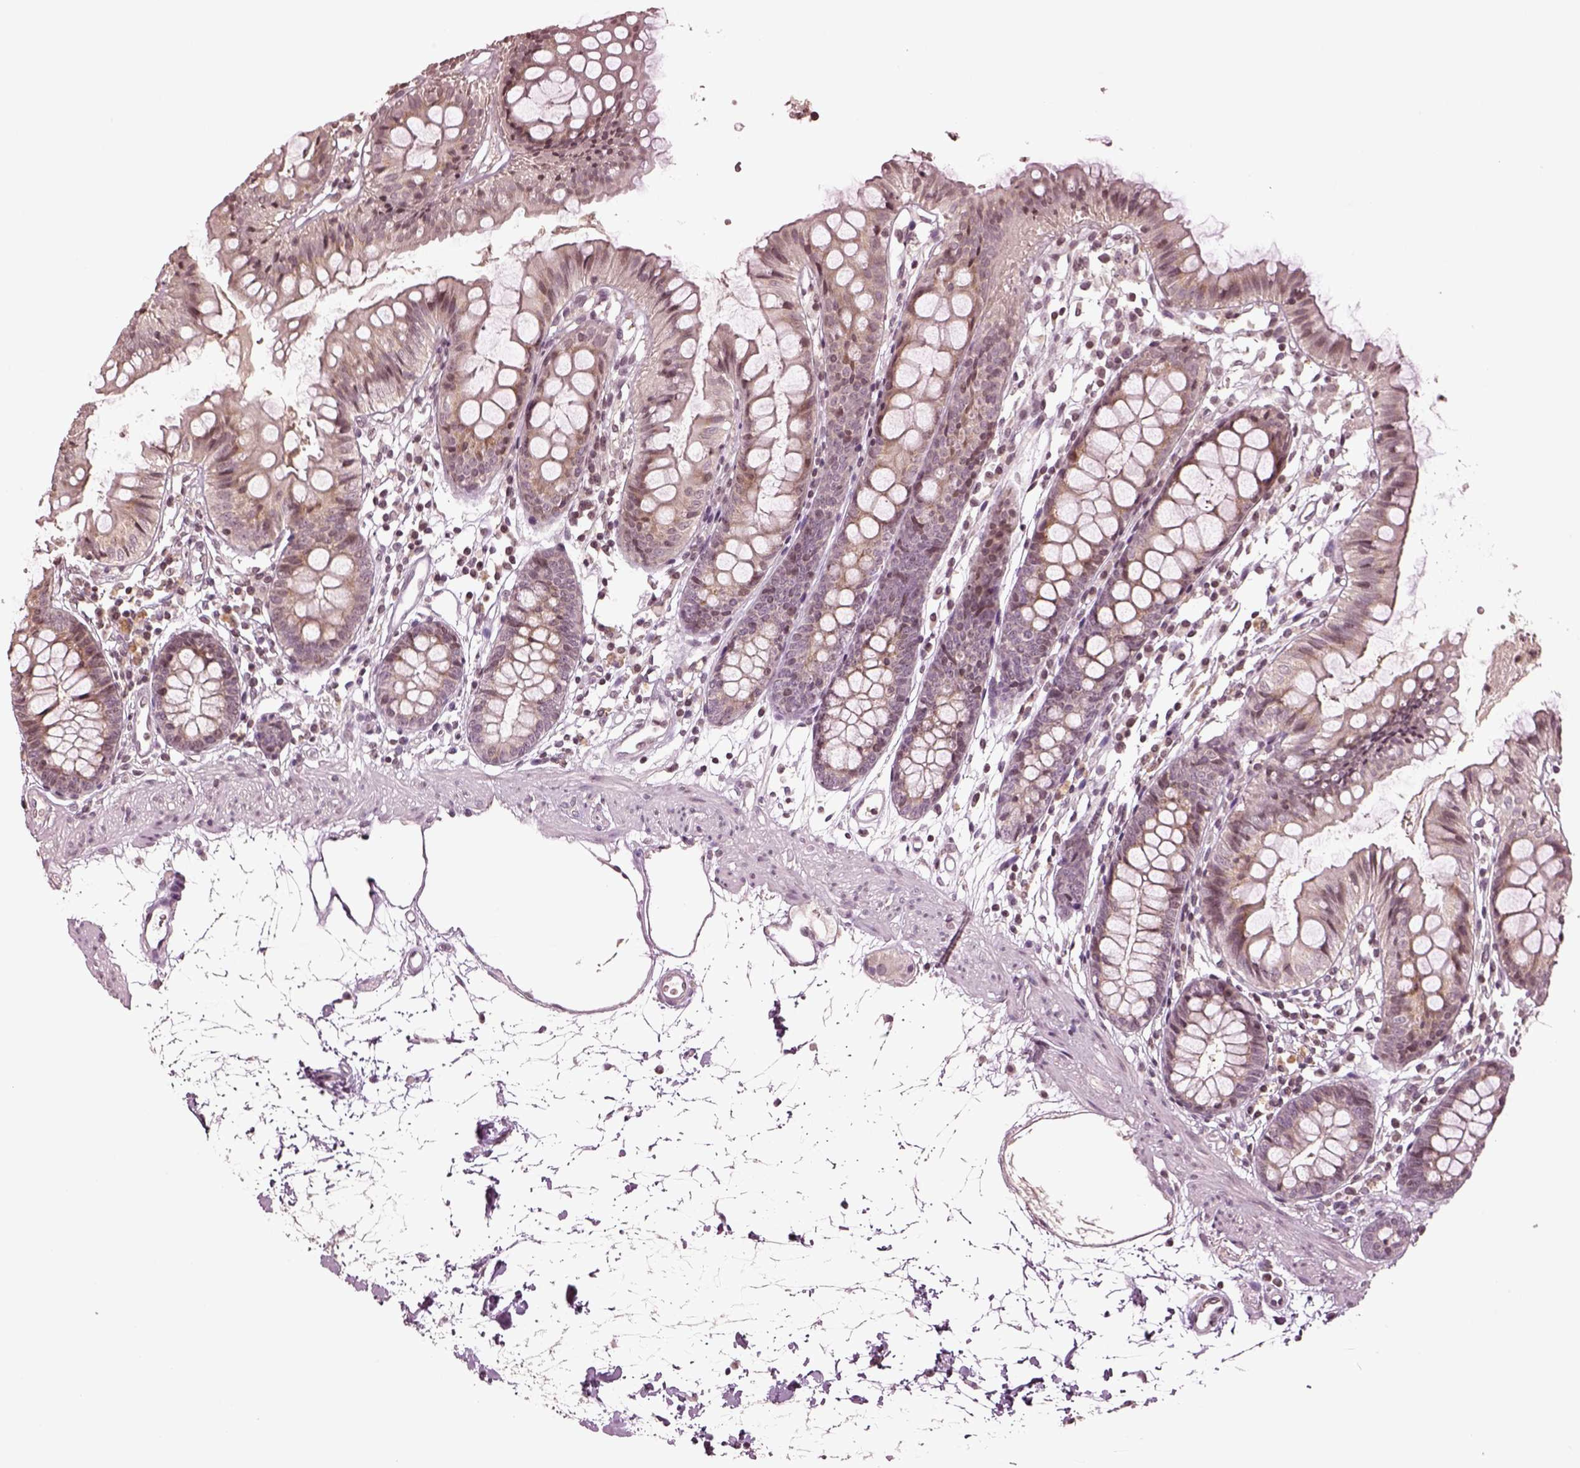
{"staining": {"intensity": "negative", "quantity": "none", "location": "none"}, "tissue": "colon", "cell_type": "Endothelial cells", "image_type": "normal", "snomed": [{"axis": "morphology", "description": "Normal tissue, NOS"}, {"axis": "topography", "description": "Colon"}], "caption": "DAB (3,3'-diaminobenzidine) immunohistochemical staining of benign colon reveals no significant positivity in endothelial cells.", "gene": "GRM4", "patient": {"sex": "female", "age": 84}}